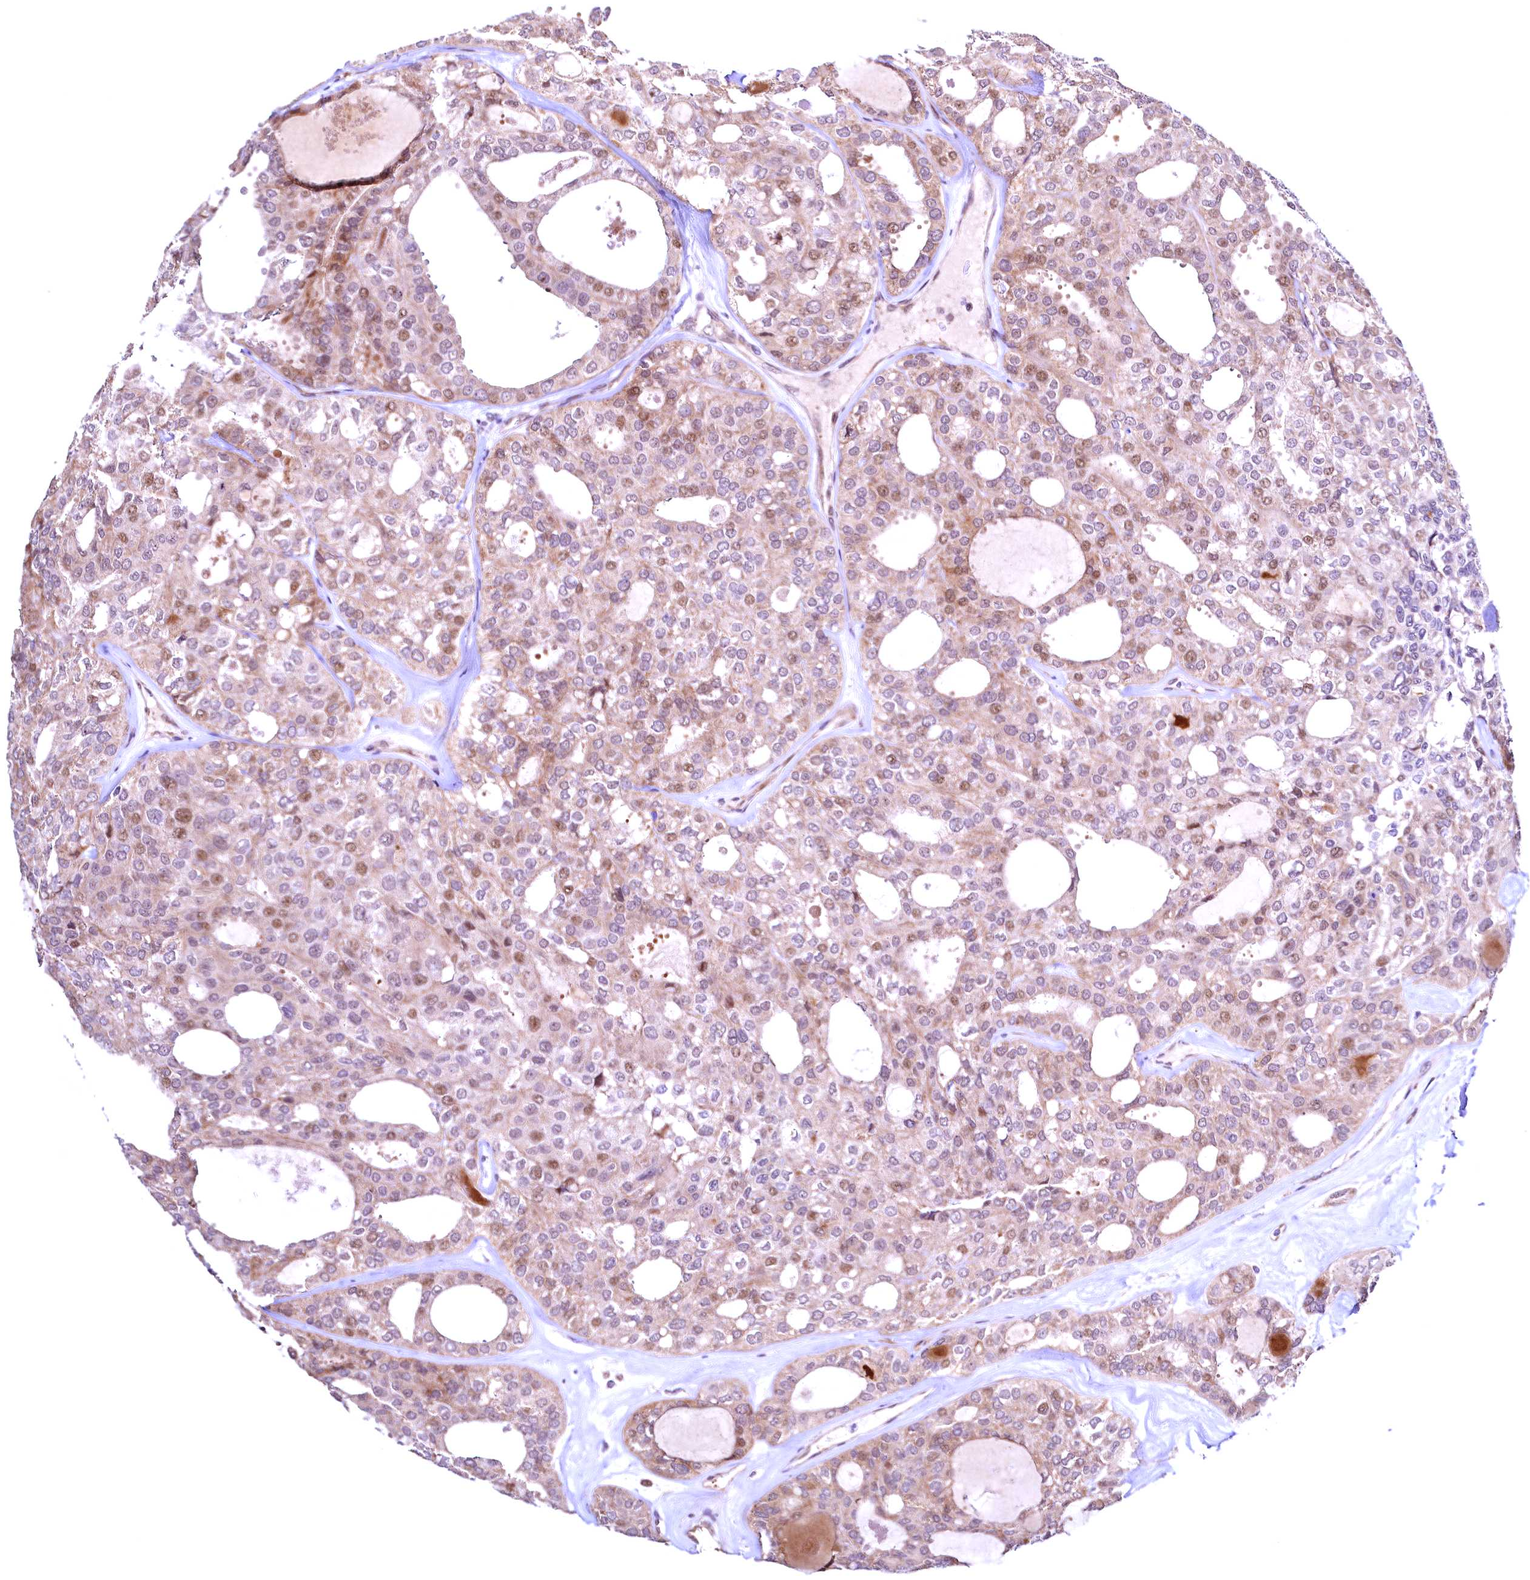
{"staining": {"intensity": "moderate", "quantity": "<25%", "location": "cytoplasmic/membranous,nuclear"}, "tissue": "thyroid cancer", "cell_type": "Tumor cells", "image_type": "cancer", "snomed": [{"axis": "morphology", "description": "Follicular adenoma carcinoma, NOS"}, {"axis": "topography", "description": "Thyroid gland"}], "caption": "Human follicular adenoma carcinoma (thyroid) stained with a brown dye shows moderate cytoplasmic/membranous and nuclear positive expression in about <25% of tumor cells.", "gene": "RBFA", "patient": {"sex": "male", "age": 75}}